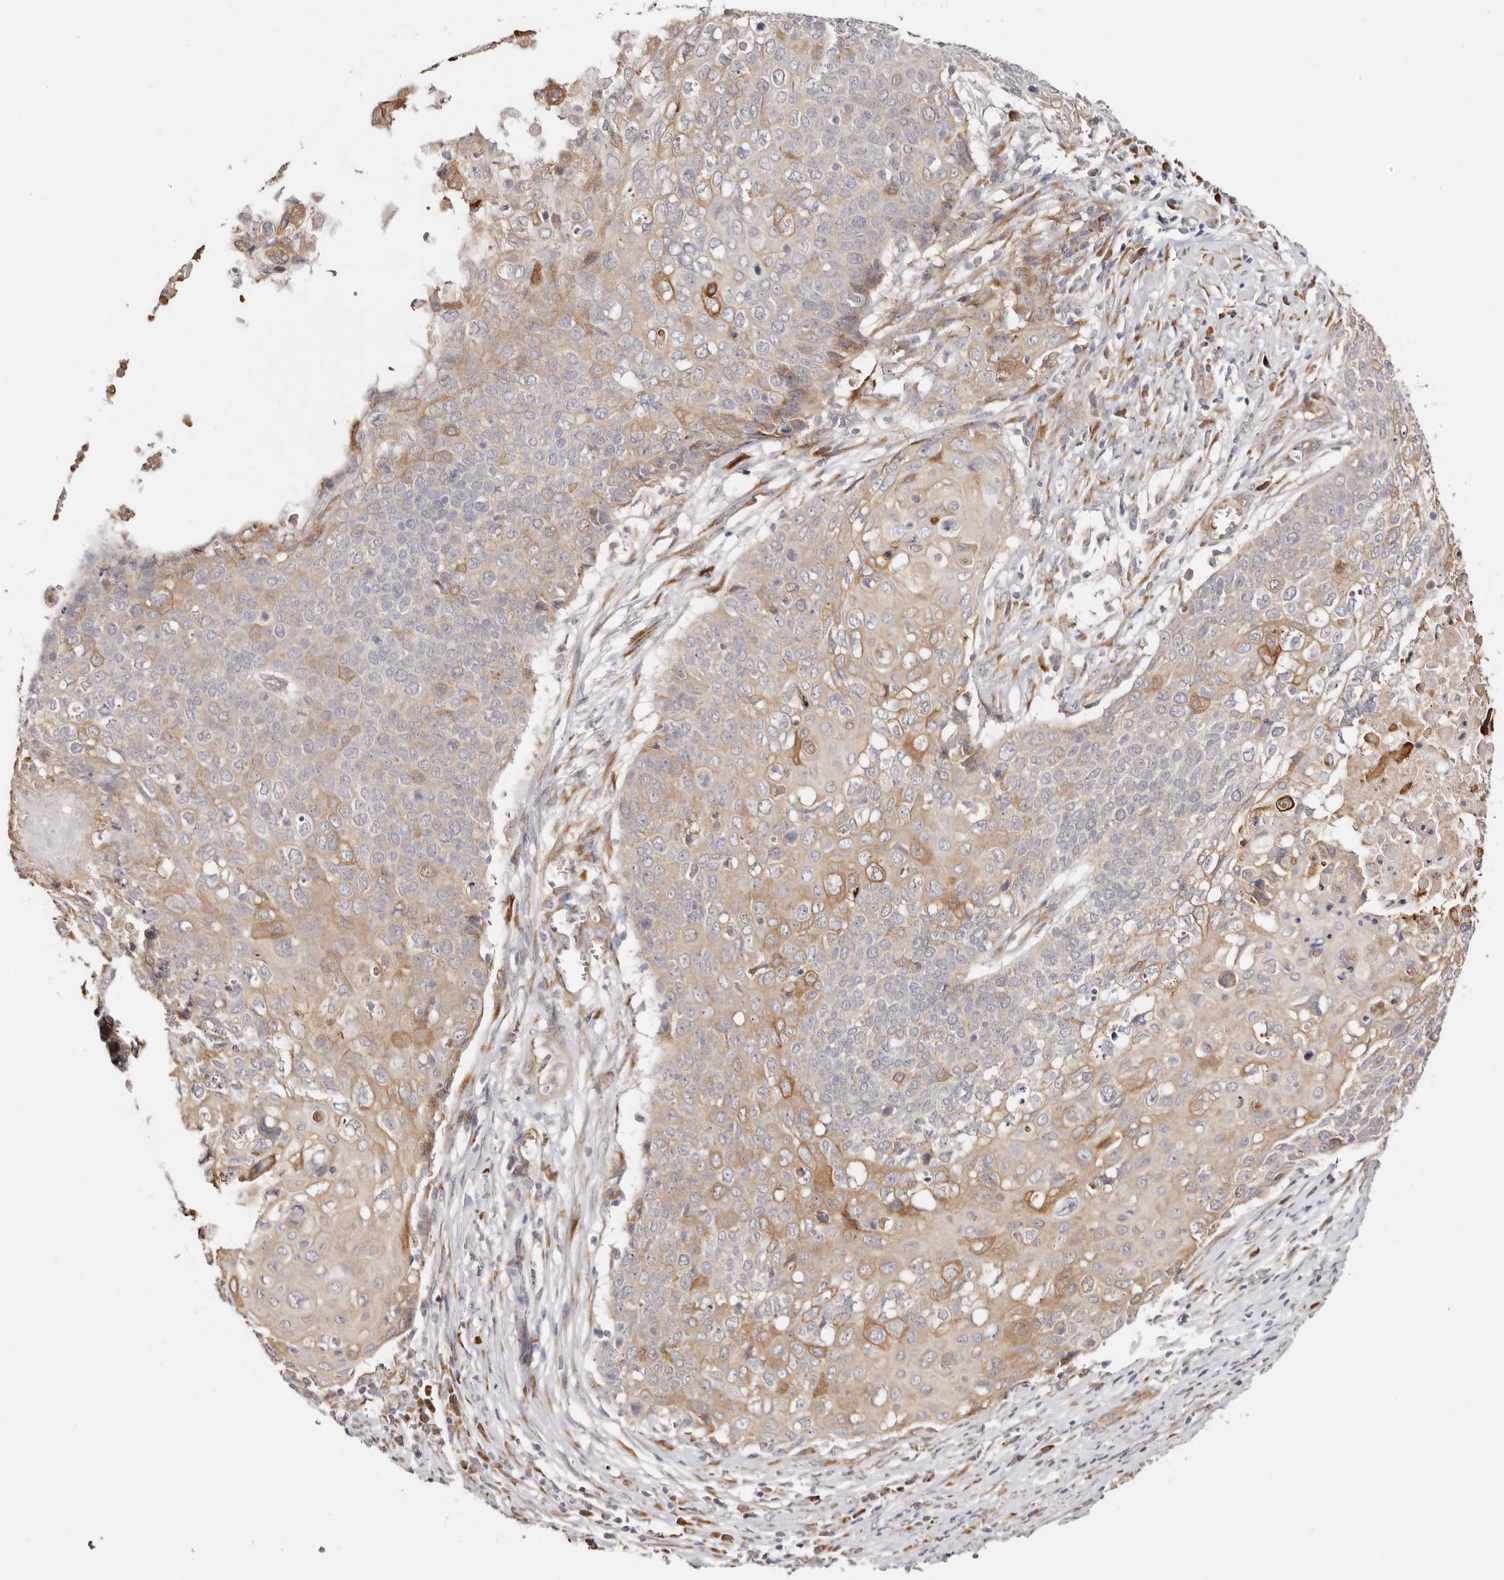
{"staining": {"intensity": "moderate", "quantity": "25%-75%", "location": "cytoplasmic/membranous"}, "tissue": "cervical cancer", "cell_type": "Tumor cells", "image_type": "cancer", "snomed": [{"axis": "morphology", "description": "Squamous cell carcinoma, NOS"}, {"axis": "topography", "description": "Cervix"}], "caption": "High-magnification brightfield microscopy of cervical squamous cell carcinoma stained with DAB (brown) and counterstained with hematoxylin (blue). tumor cells exhibit moderate cytoplasmic/membranous staining is seen in about25%-75% of cells.", "gene": "BCL2L15", "patient": {"sex": "female", "age": 39}}